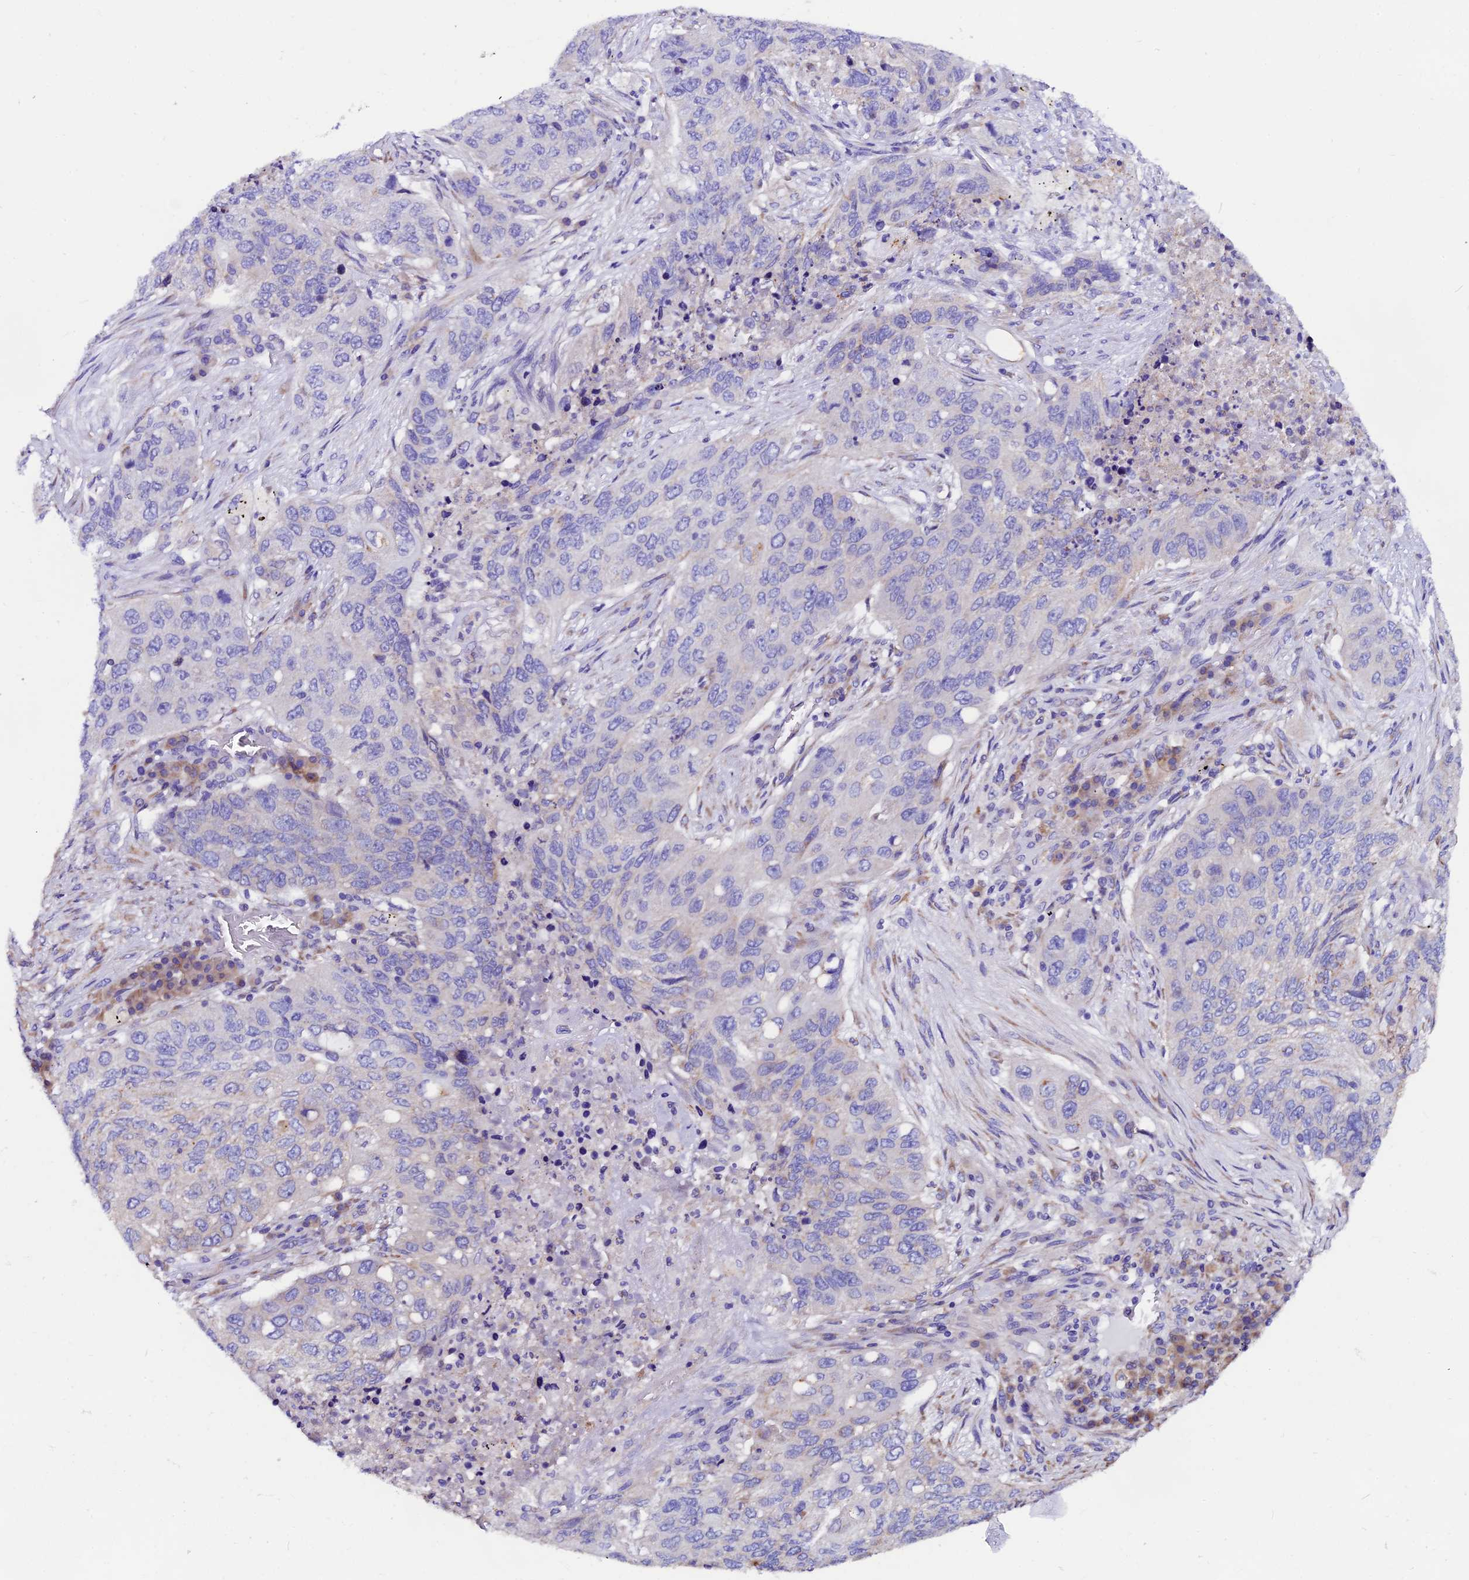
{"staining": {"intensity": "negative", "quantity": "none", "location": "none"}, "tissue": "lung cancer", "cell_type": "Tumor cells", "image_type": "cancer", "snomed": [{"axis": "morphology", "description": "Squamous cell carcinoma, NOS"}, {"axis": "topography", "description": "Lung"}], "caption": "Lung cancer (squamous cell carcinoma) was stained to show a protein in brown. There is no significant expression in tumor cells. Nuclei are stained in blue.", "gene": "COMTD1", "patient": {"sex": "female", "age": 63}}